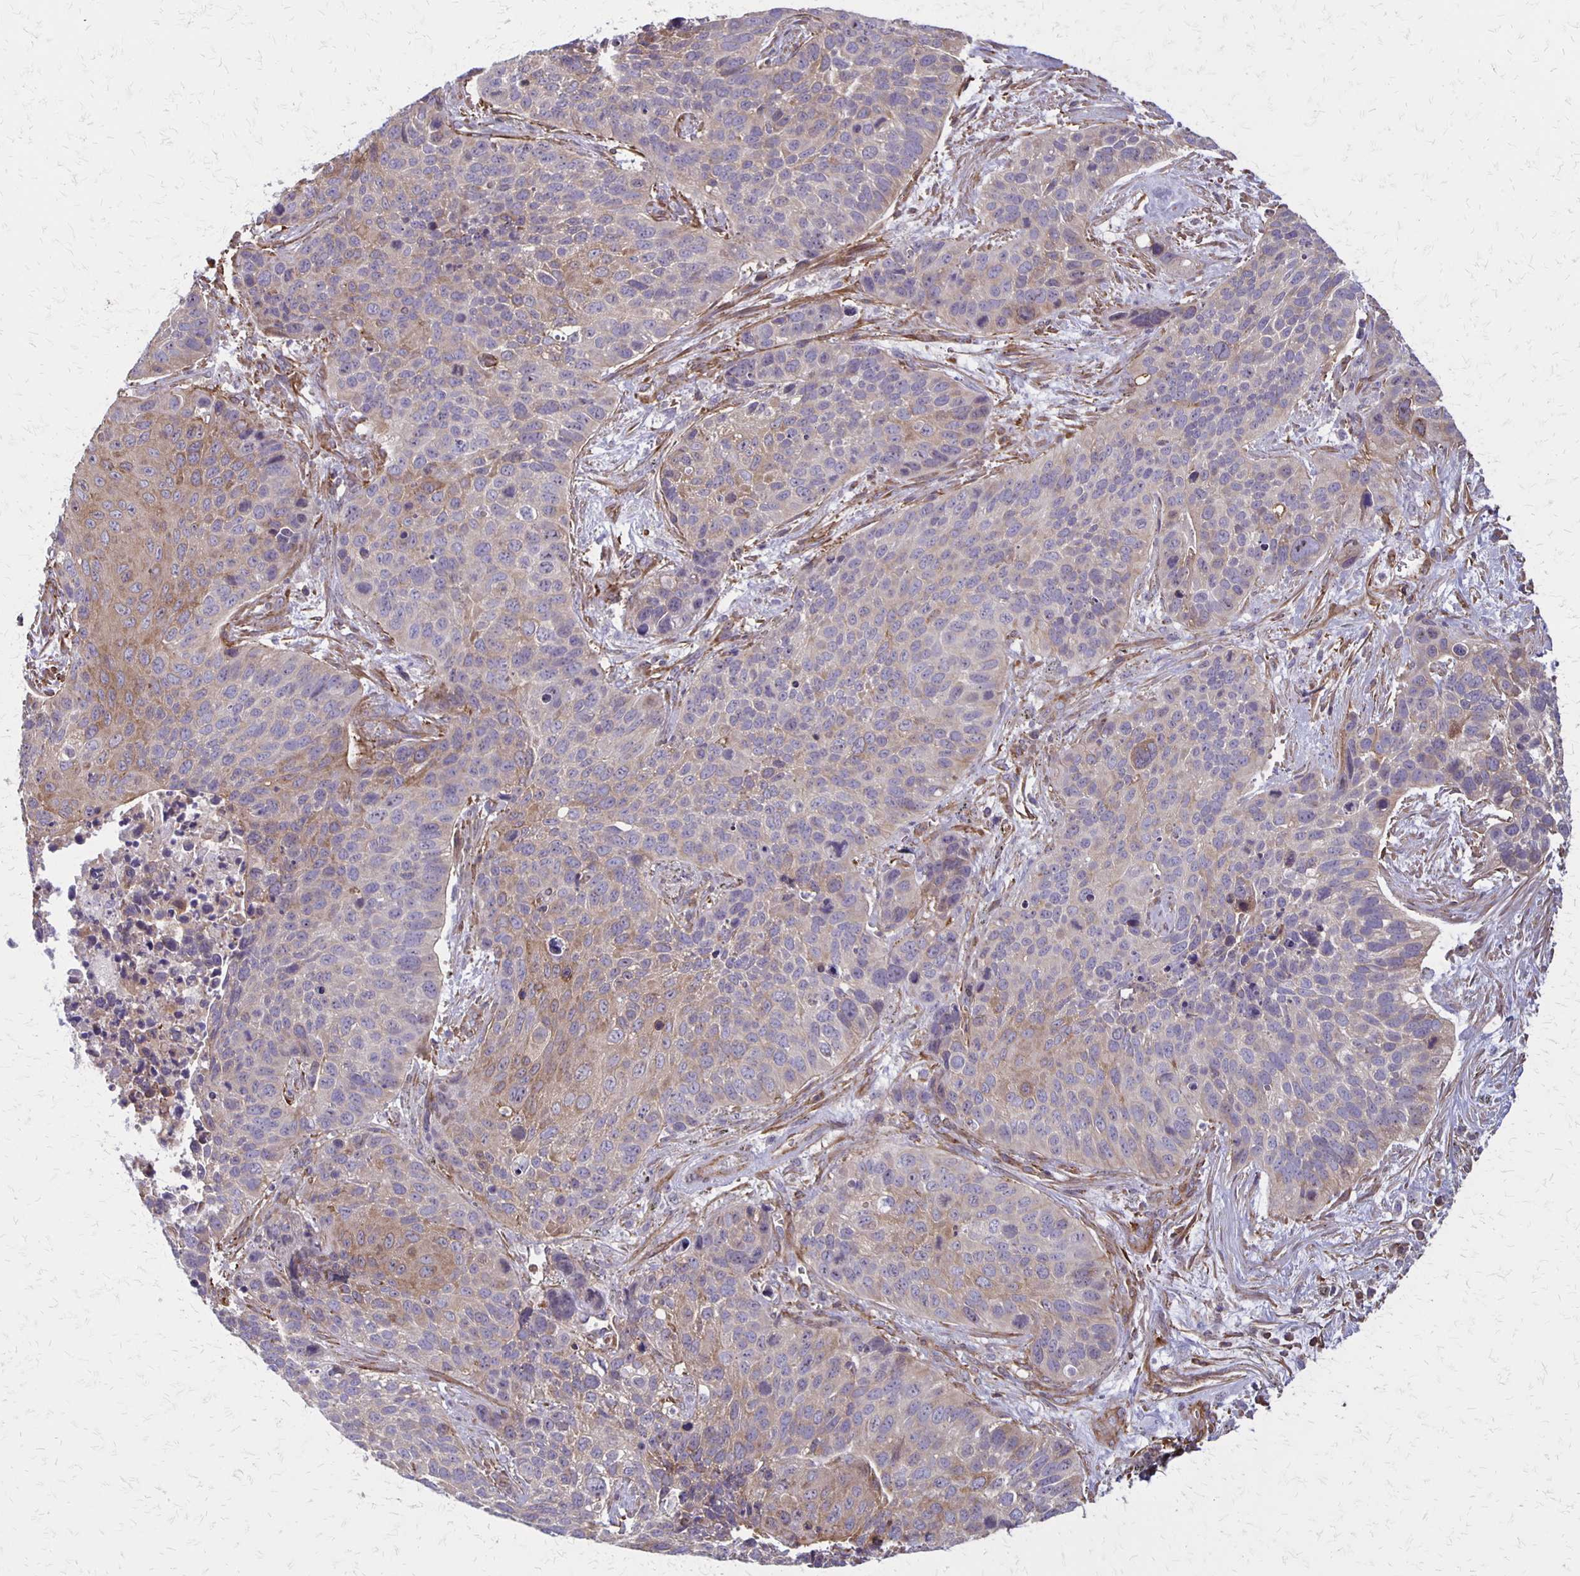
{"staining": {"intensity": "weak", "quantity": "<25%", "location": "cytoplasmic/membranous"}, "tissue": "lung cancer", "cell_type": "Tumor cells", "image_type": "cancer", "snomed": [{"axis": "morphology", "description": "Squamous cell carcinoma, NOS"}, {"axis": "topography", "description": "Lung"}], "caption": "Immunohistochemistry of lung cancer (squamous cell carcinoma) displays no expression in tumor cells. (Brightfield microscopy of DAB (3,3'-diaminobenzidine) IHC at high magnification).", "gene": "SEPTIN5", "patient": {"sex": "male", "age": 62}}